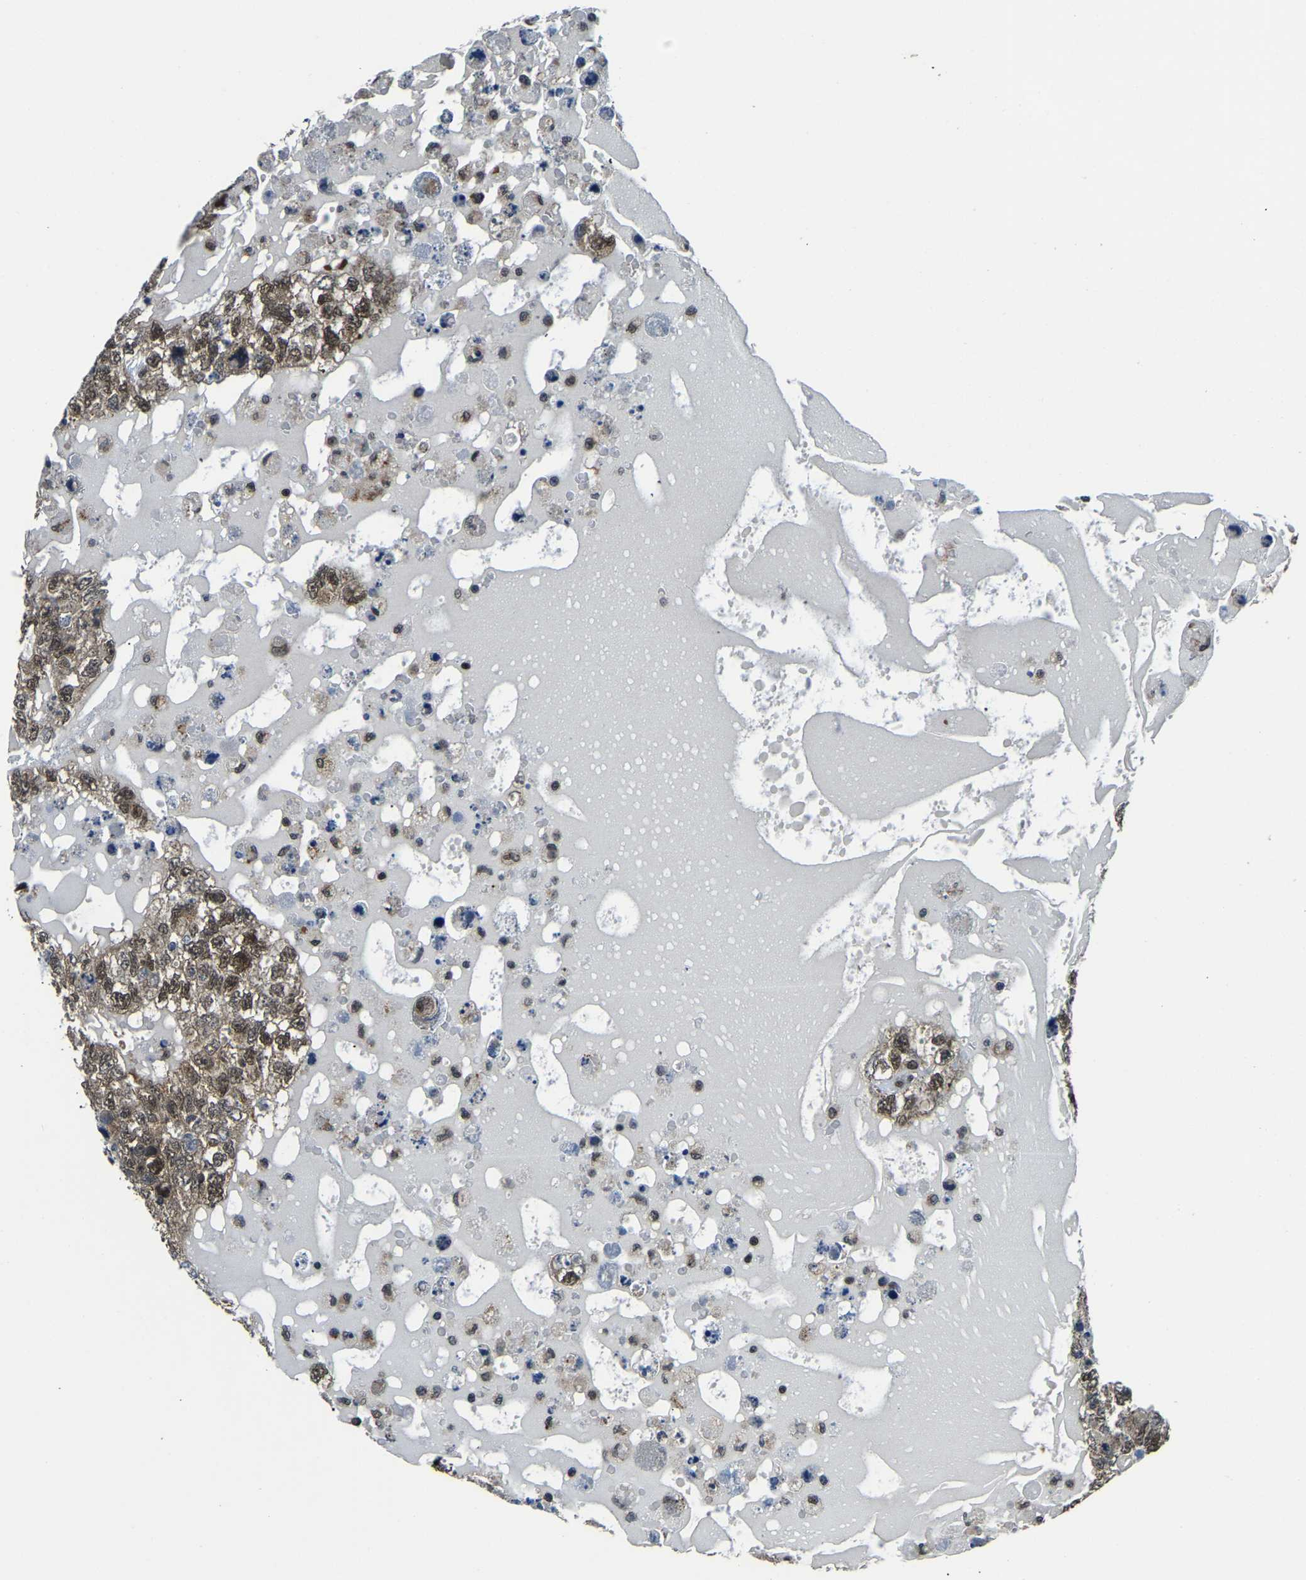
{"staining": {"intensity": "moderate", "quantity": ">75%", "location": "cytoplasmic/membranous,nuclear"}, "tissue": "testis cancer", "cell_type": "Tumor cells", "image_type": "cancer", "snomed": [{"axis": "morphology", "description": "Carcinoma, Embryonal, NOS"}, {"axis": "topography", "description": "Testis"}], "caption": "Protein positivity by immunohistochemistry (IHC) reveals moderate cytoplasmic/membranous and nuclear staining in approximately >75% of tumor cells in embryonal carcinoma (testis).", "gene": "DFFA", "patient": {"sex": "male", "age": 36}}